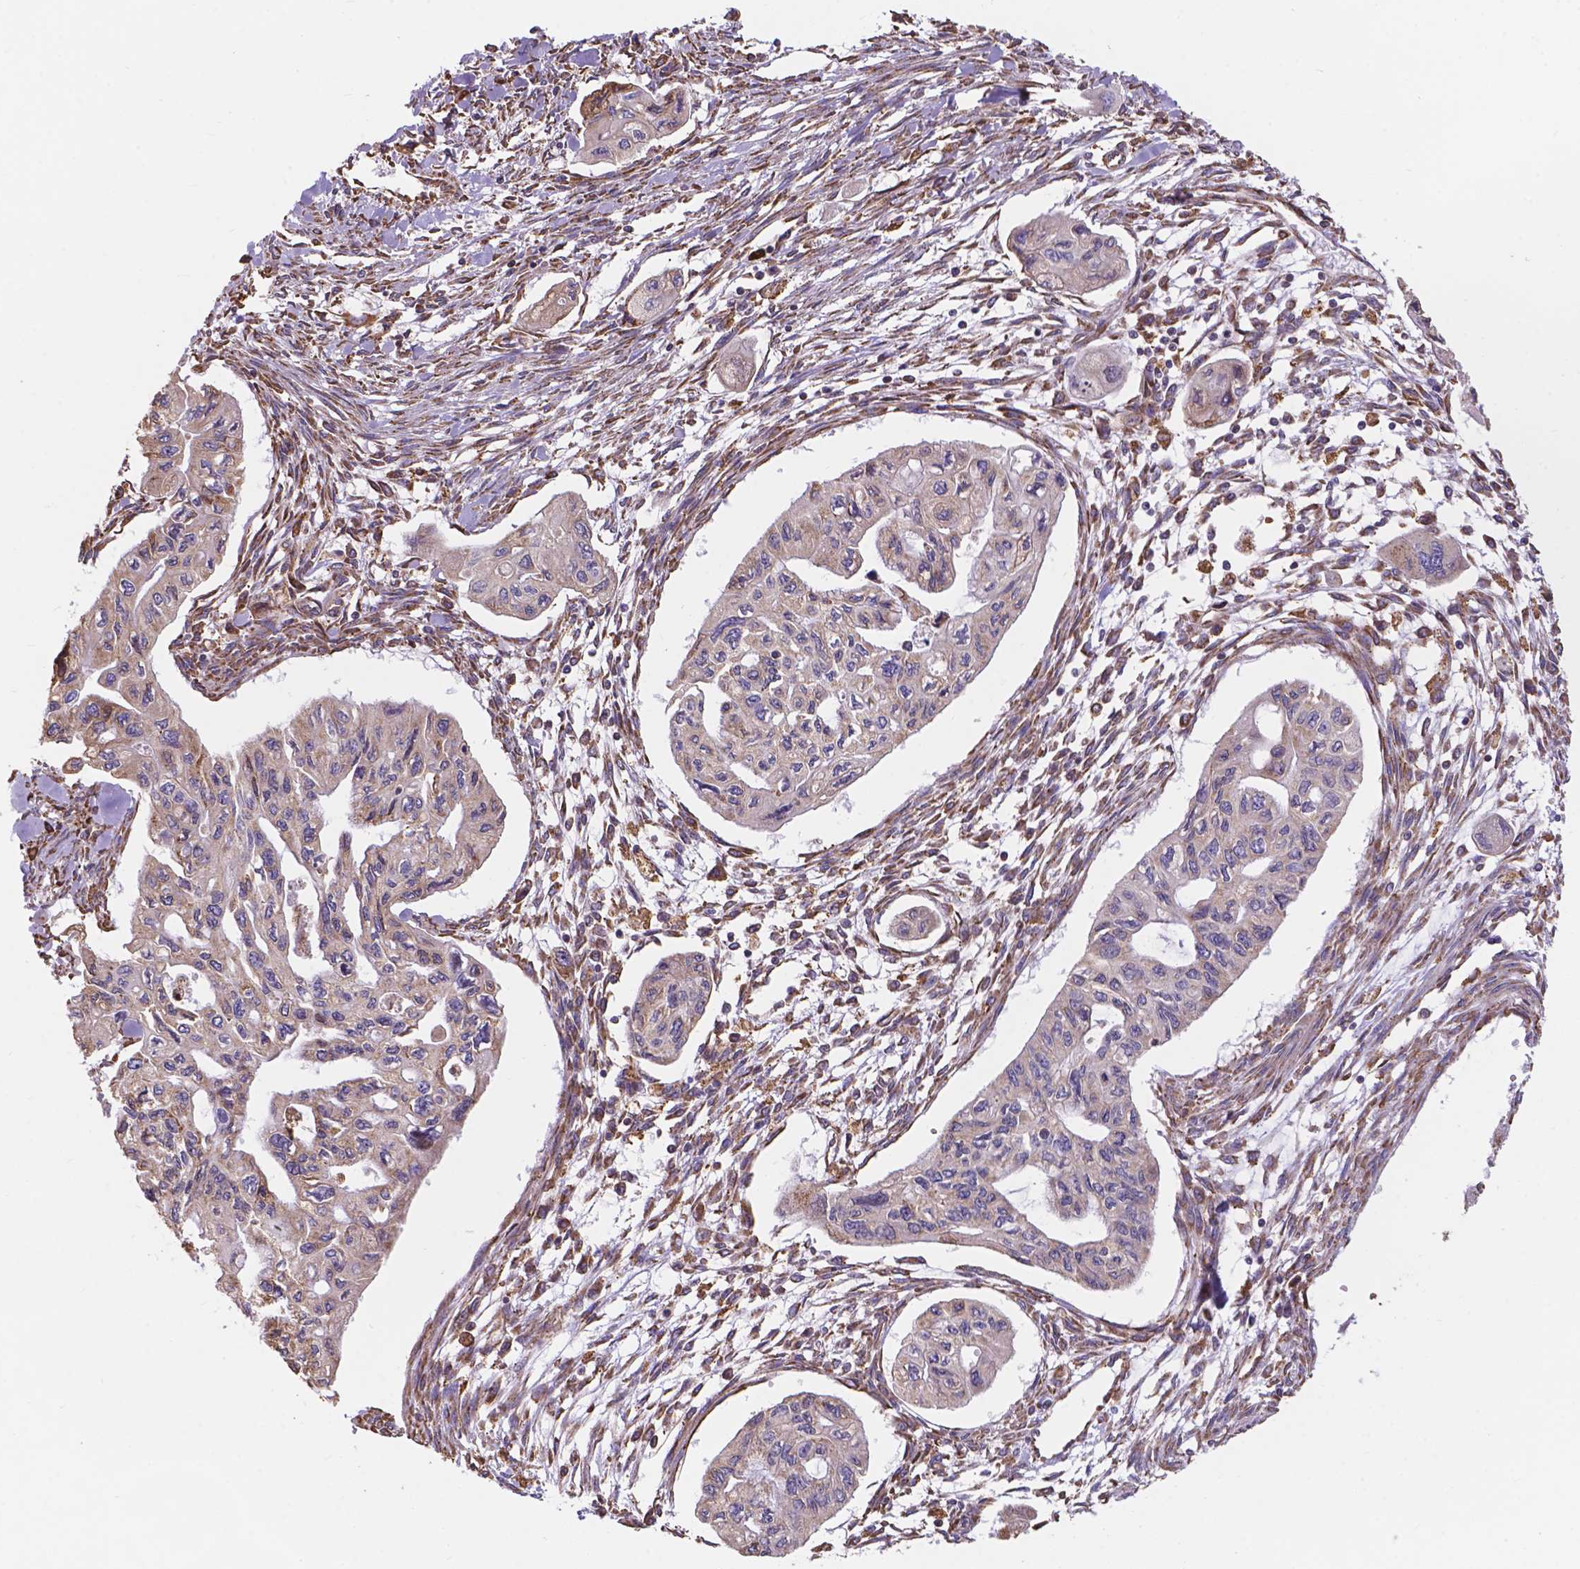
{"staining": {"intensity": "negative", "quantity": "none", "location": "none"}, "tissue": "pancreatic cancer", "cell_type": "Tumor cells", "image_type": "cancer", "snomed": [{"axis": "morphology", "description": "Adenocarcinoma, NOS"}, {"axis": "topography", "description": "Pancreas"}], "caption": "This histopathology image is of pancreatic cancer stained with immunohistochemistry (IHC) to label a protein in brown with the nuclei are counter-stained blue. There is no positivity in tumor cells.", "gene": "IPO11", "patient": {"sex": "female", "age": 76}}